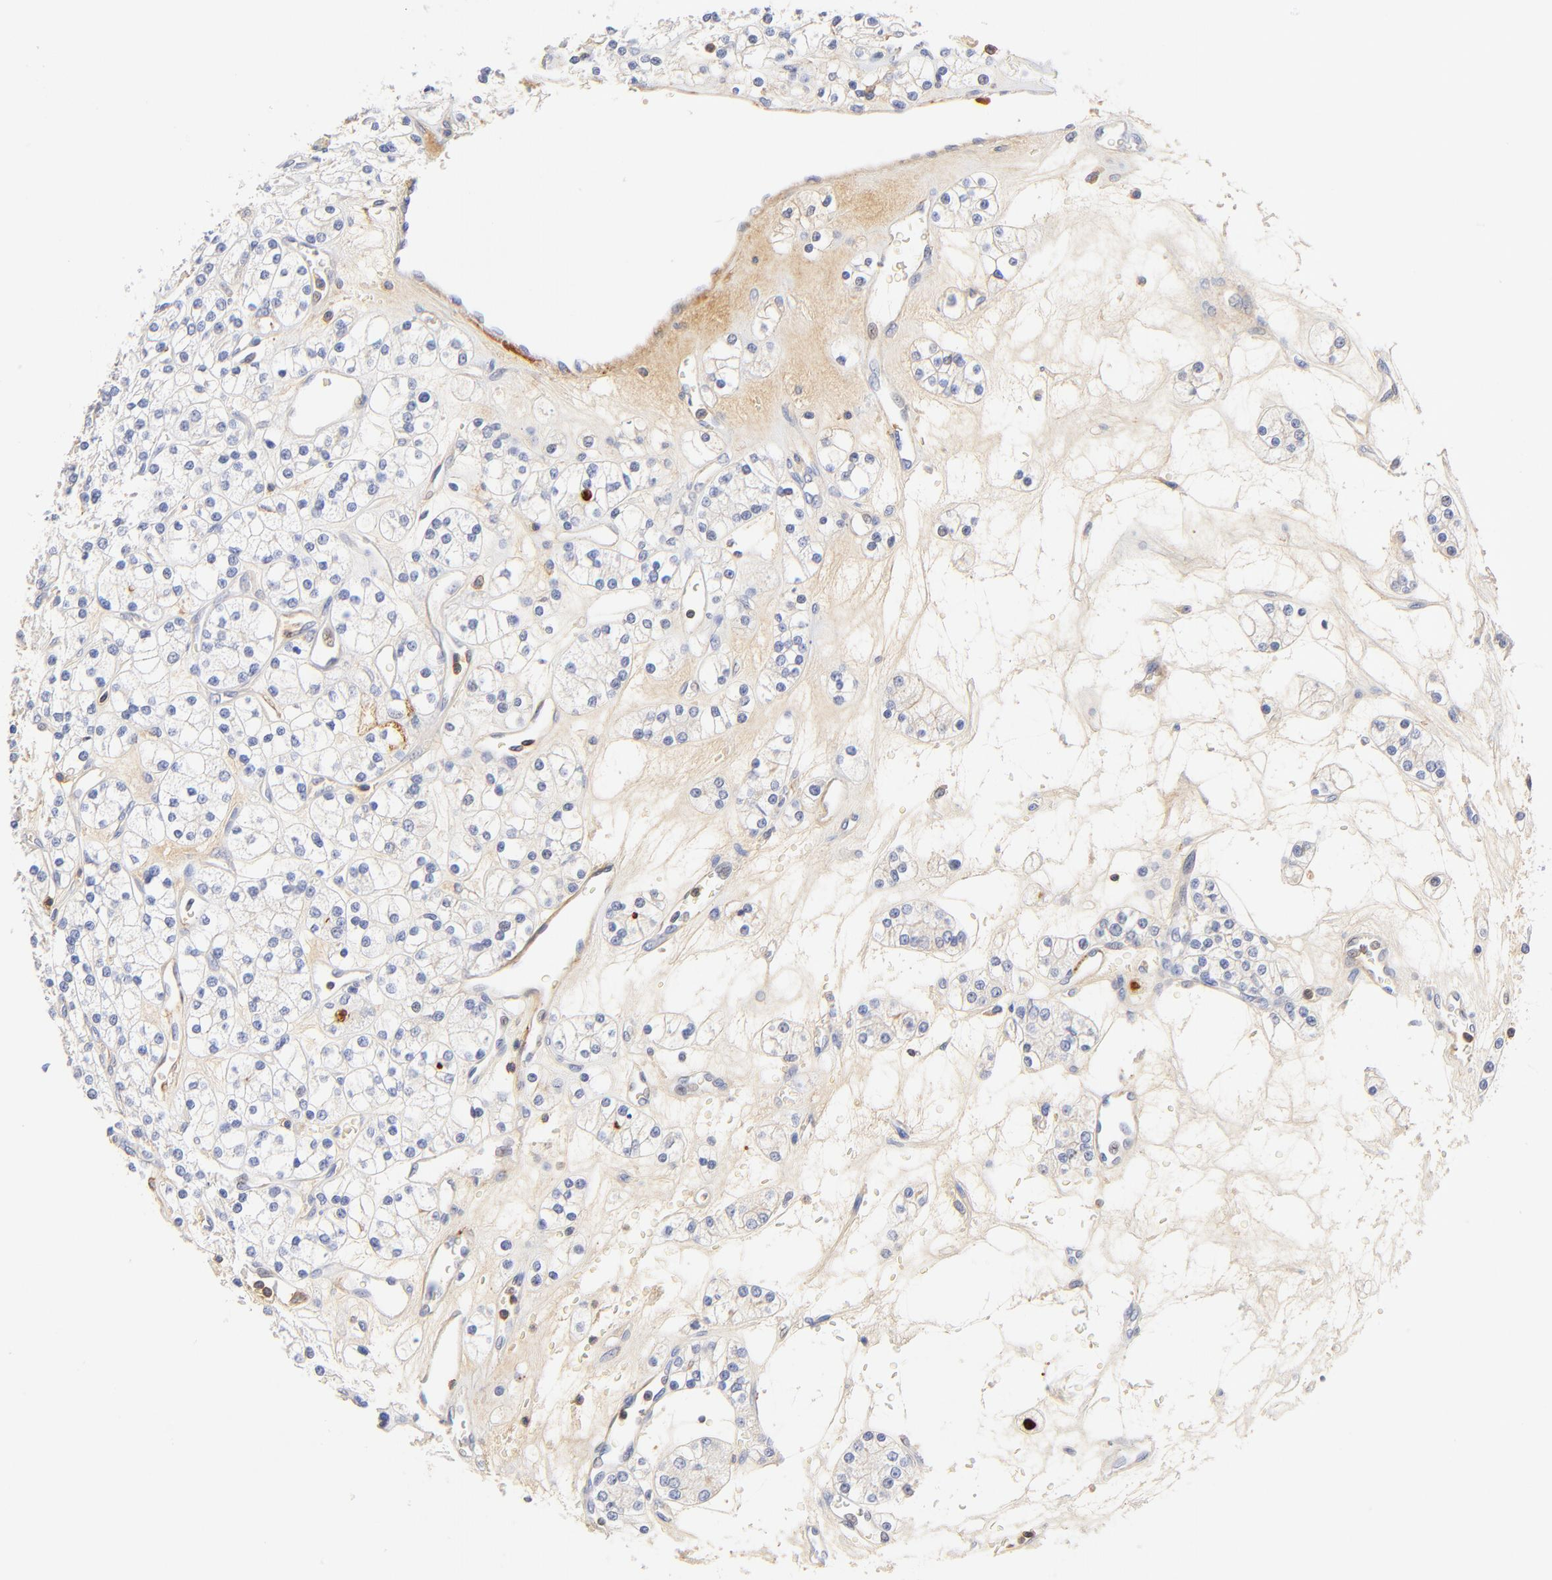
{"staining": {"intensity": "negative", "quantity": "none", "location": "none"}, "tissue": "renal cancer", "cell_type": "Tumor cells", "image_type": "cancer", "snomed": [{"axis": "morphology", "description": "Adenocarcinoma, NOS"}, {"axis": "topography", "description": "Kidney"}], "caption": "An IHC histopathology image of renal cancer (adenocarcinoma) is shown. There is no staining in tumor cells of renal cancer (adenocarcinoma). The staining was performed using DAB (3,3'-diaminobenzidine) to visualize the protein expression in brown, while the nuclei were stained in blue with hematoxylin (Magnification: 20x).", "gene": "MDGA2", "patient": {"sex": "female", "age": 62}}